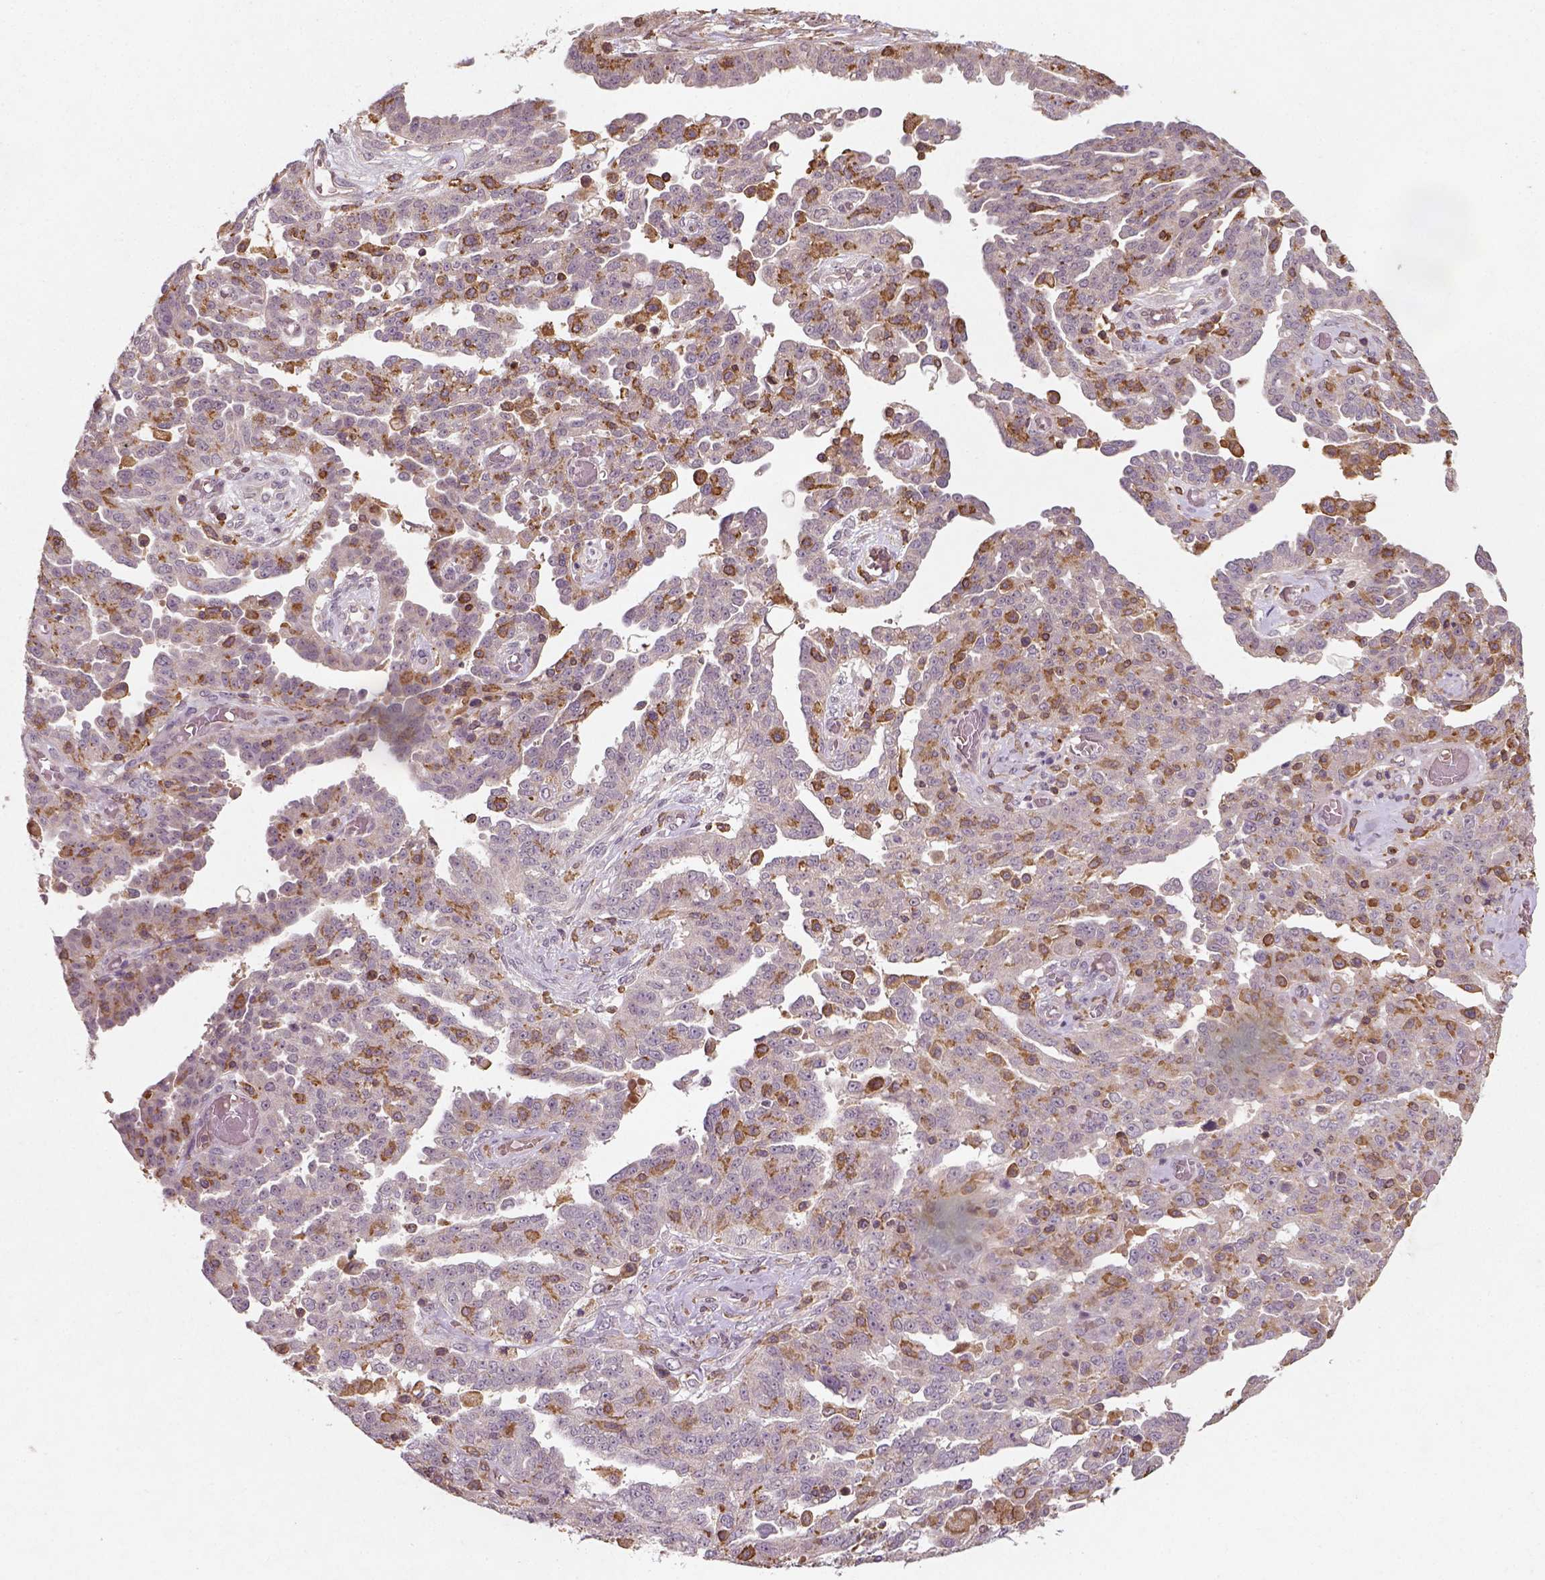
{"staining": {"intensity": "negative", "quantity": "none", "location": "none"}, "tissue": "ovarian cancer", "cell_type": "Tumor cells", "image_type": "cancer", "snomed": [{"axis": "morphology", "description": "Cystadenocarcinoma, serous, NOS"}, {"axis": "topography", "description": "Ovary"}], "caption": "Immunohistochemical staining of serous cystadenocarcinoma (ovarian) reveals no significant positivity in tumor cells.", "gene": "CAMKK1", "patient": {"sex": "female", "age": 67}}